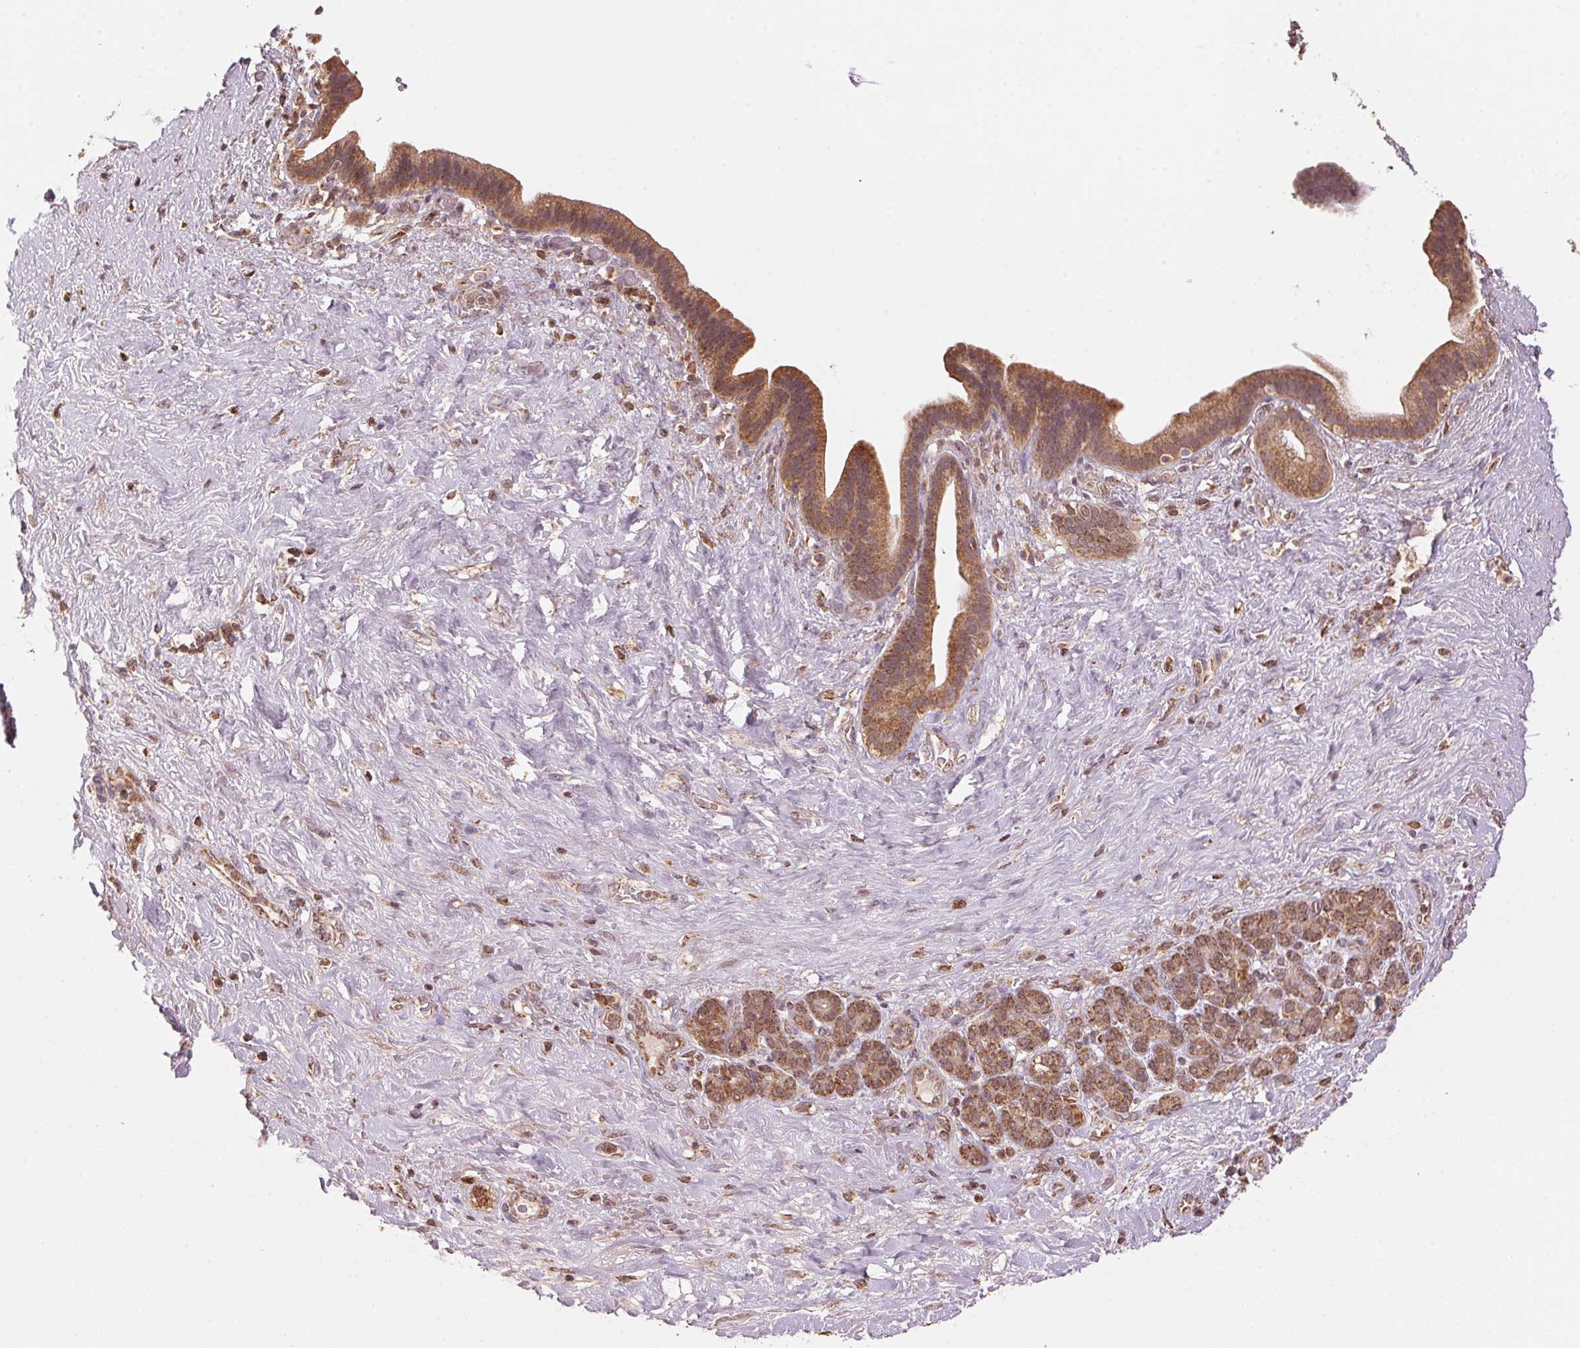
{"staining": {"intensity": "moderate", "quantity": ">75%", "location": "cytoplasmic/membranous"}, "tissue": "pancreatic cancer", "cell_type": "Tumor cells", "image_type": "cancer", "snomed": [{"axis": "morphology", "description": "Adenocarcinoma, NOS"}, {"axis": "topography", "description": "Pancreas"}], "caption": "A brown stain highlights moderate cytoplasmic/membranous staining of a protein in pancreatic cancer (adenocarcinoma) tumor cells.", "gene": "ARHGAP6", "patient": {"sex": "male", "age": 44}}